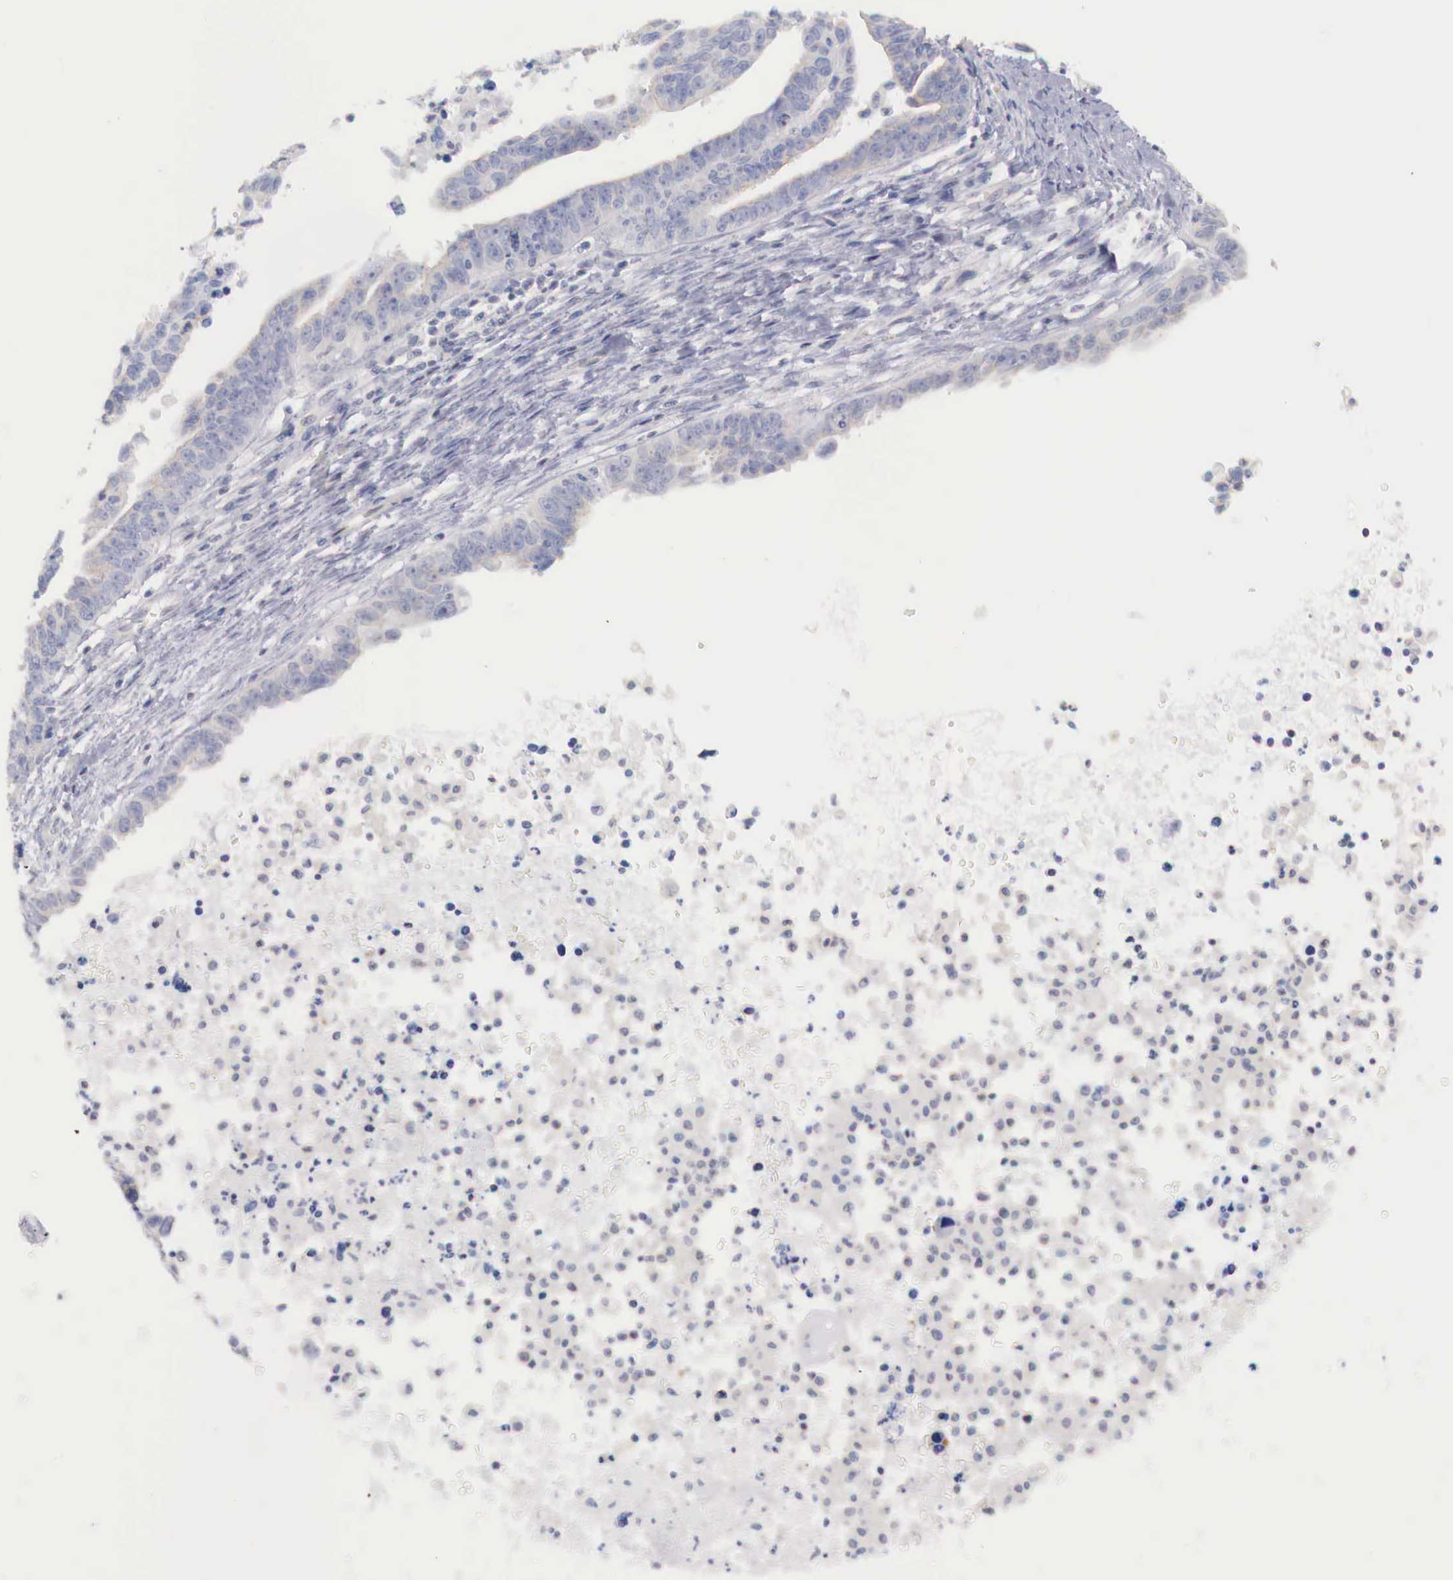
{"staining": {"intensity": "negative", "quantity": "none", "location": "none"}, "tissue": "ovarian cancer", "cell_type": "Tumor cells", "image_type": "cancer", "snomed": [{"axis": "morphology", "description": "Carcinoma, endometroid"}, {"axis": "morphology", "description": "Cystadenocarcinoma, serous, NOS"}, {"axis": "topography", "description": "Ovary"}], "caption": "Tumor cells are negative for brown protein staining in ovarian cancer.", "gene": "TRIM13", "patient": {"sex": "female", "age": 45}}